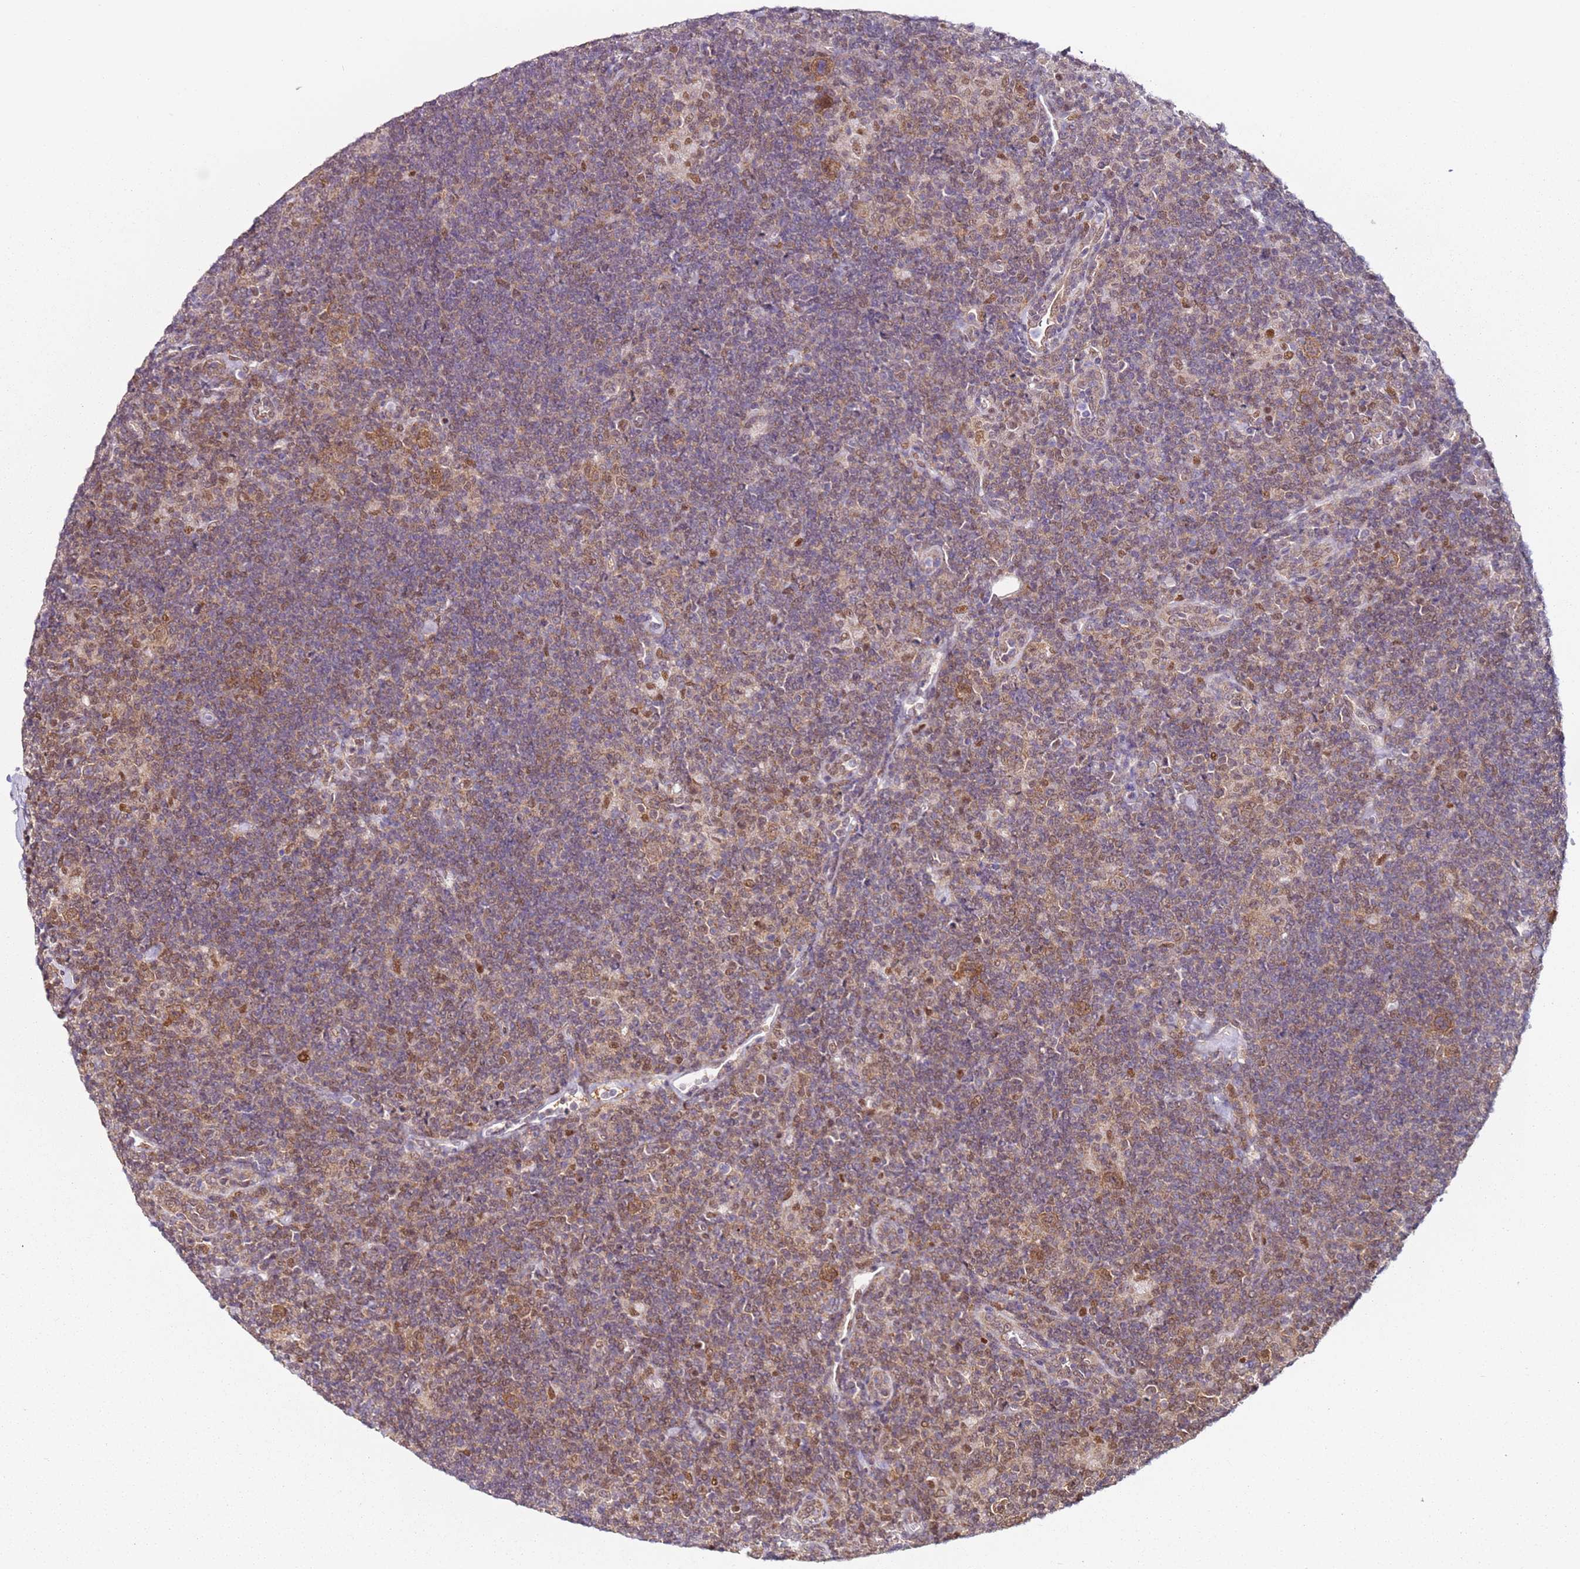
{"staining": {"intensity": "moderate", "quantity": ">75%", "location": "cytoplasmic/membranous,nuclear"}, "tissue": "lymphoma", "cell_type": "Tumor cells", "image_type": "cancer", "snomed": [{"axis": "morphology", "description": "Hodgkin's disease, NOS"}, {"axis": "topography", "description": "Lymph node"}], "caption": "This image displays immunohistochemistry staining of Hodgkin's disease, with medium moderate cytoplasmic/membranous and nuclear expression in approximately >75% of tumor cells.", "gene": "PSMD4", "patient": {"sex": "female", "age": 57}}